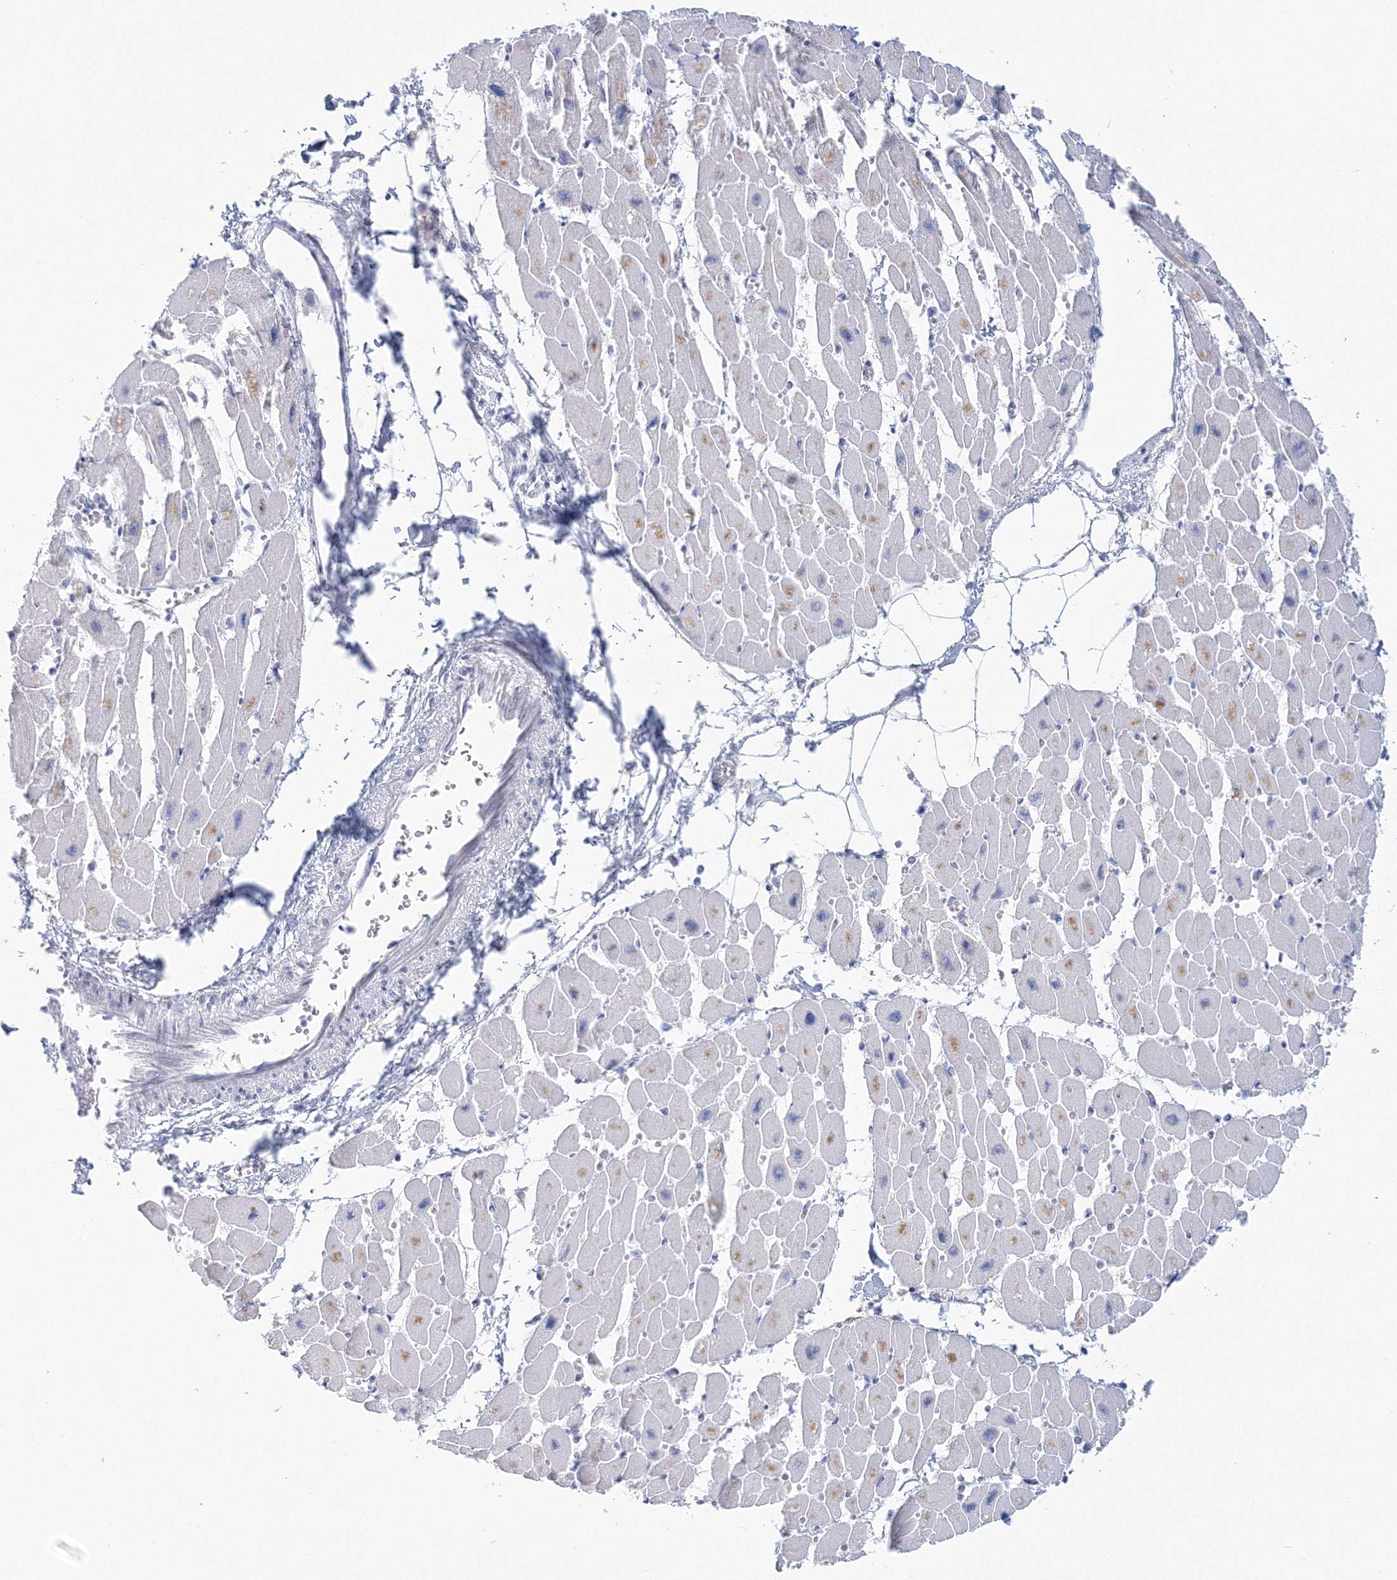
{"staining": {"intensity": "negative", "quantity": "none", "location": "none"}, "tissue": "heart muscle", "cell_type": "Cardiomyocytes", "image_type": "normal", "snomed": [{"axis": "morphology", "description": "Normal tissue, NOS"}, {"axis": "topography", "description": "Heart"}], "caption": "Protein analysis of normal heart muscle exhibits no significant staining in cardiomyocytes.", "gene": "VSIG1", "patient": {"sex": "female", "age": 54}}